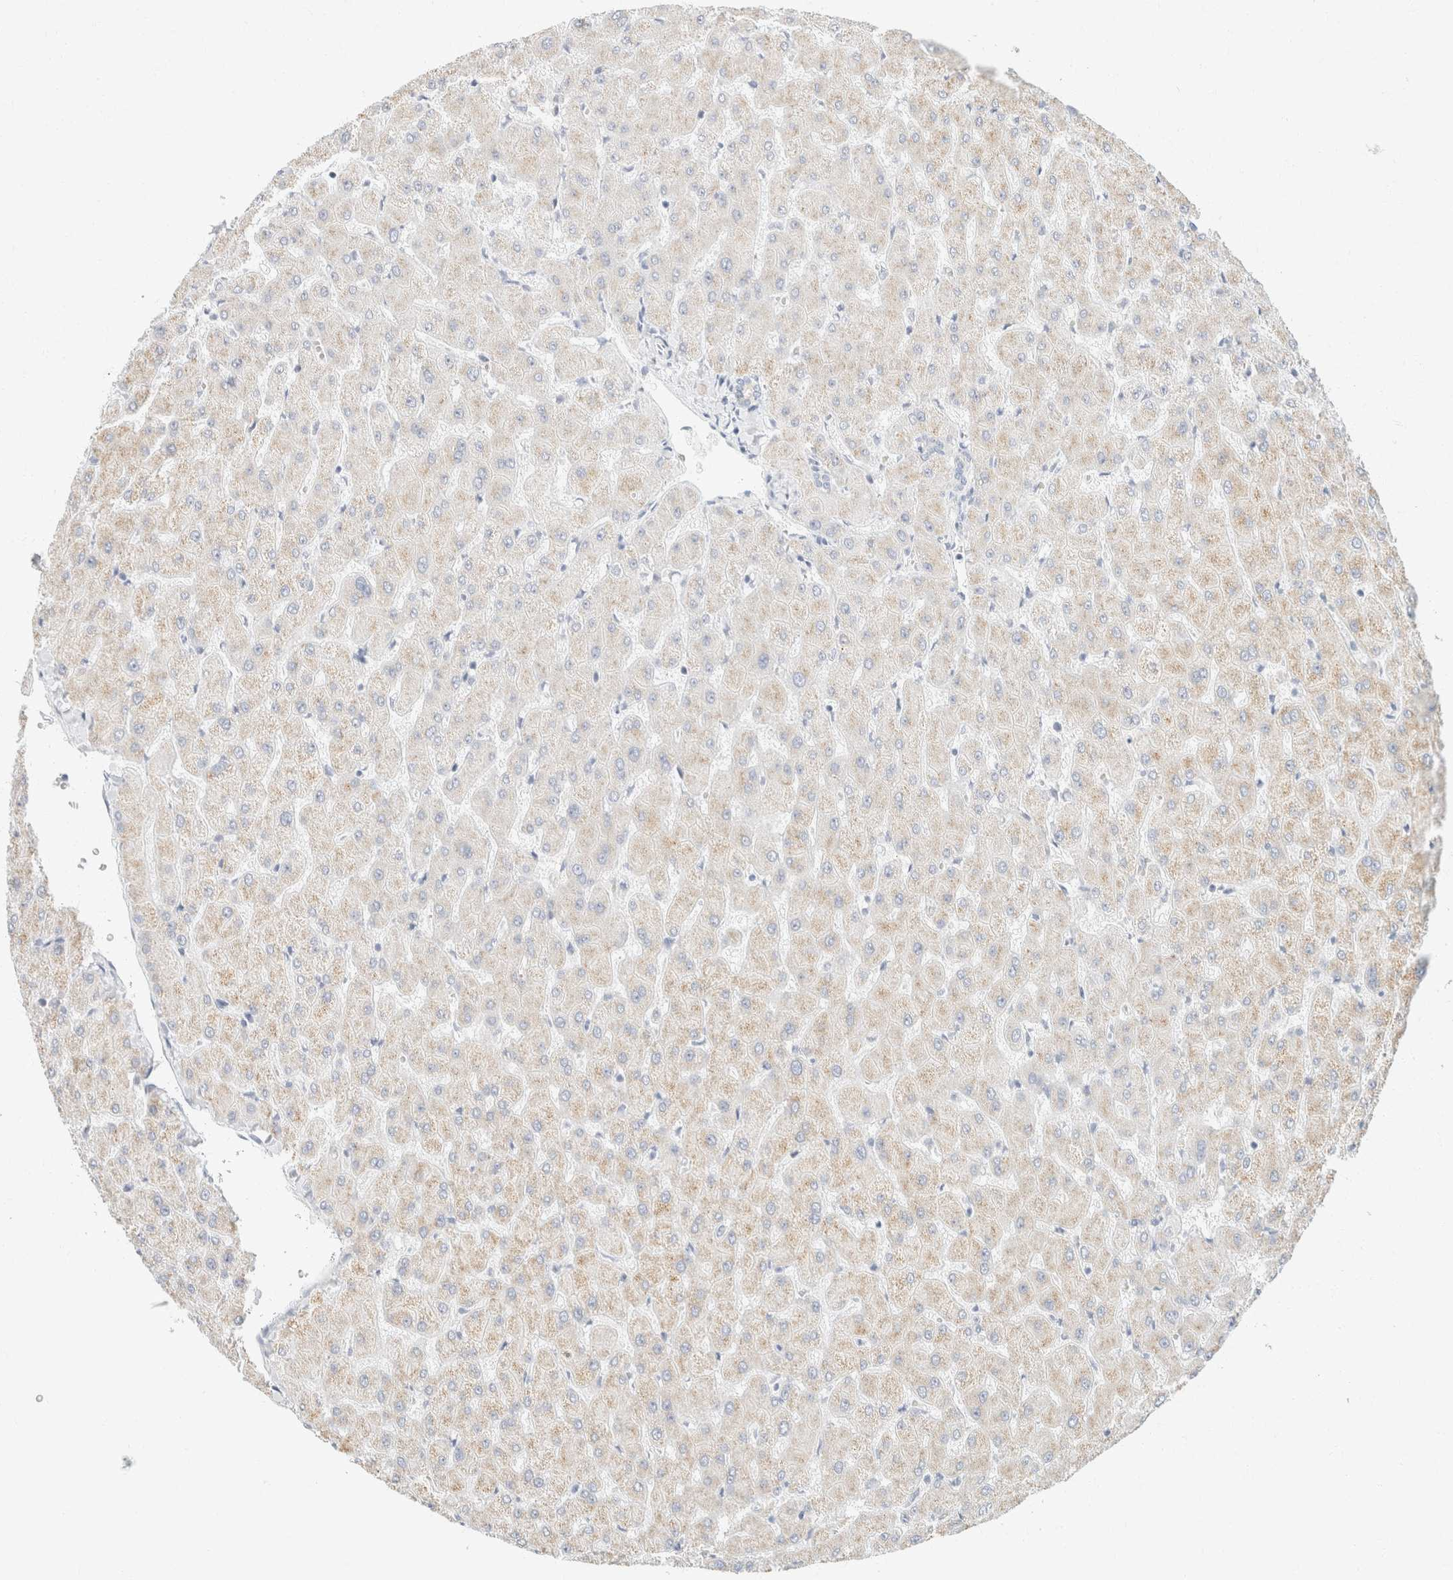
{"staining": {"intensity": "negative", "quantity": "none", "location": "none"}, "tissue": "liver", "cell_type": "Cholangiocytes", "image_type": "normal", "snomed": [{"axis": "morphology", "description": "Normal tissue, NOS"}, {"axis": "topography", "description": "Liver"}], "caption": "DAB immunohistochemical staining of unremarkable human liver displays no significant expression in cholangiocytes. (DAB (3,3'-diaminobenzidine) immunohistochemistry (IHC), high magnification).", "gene": "KRT20", "patient": {"sex": "female", "age": 63}}